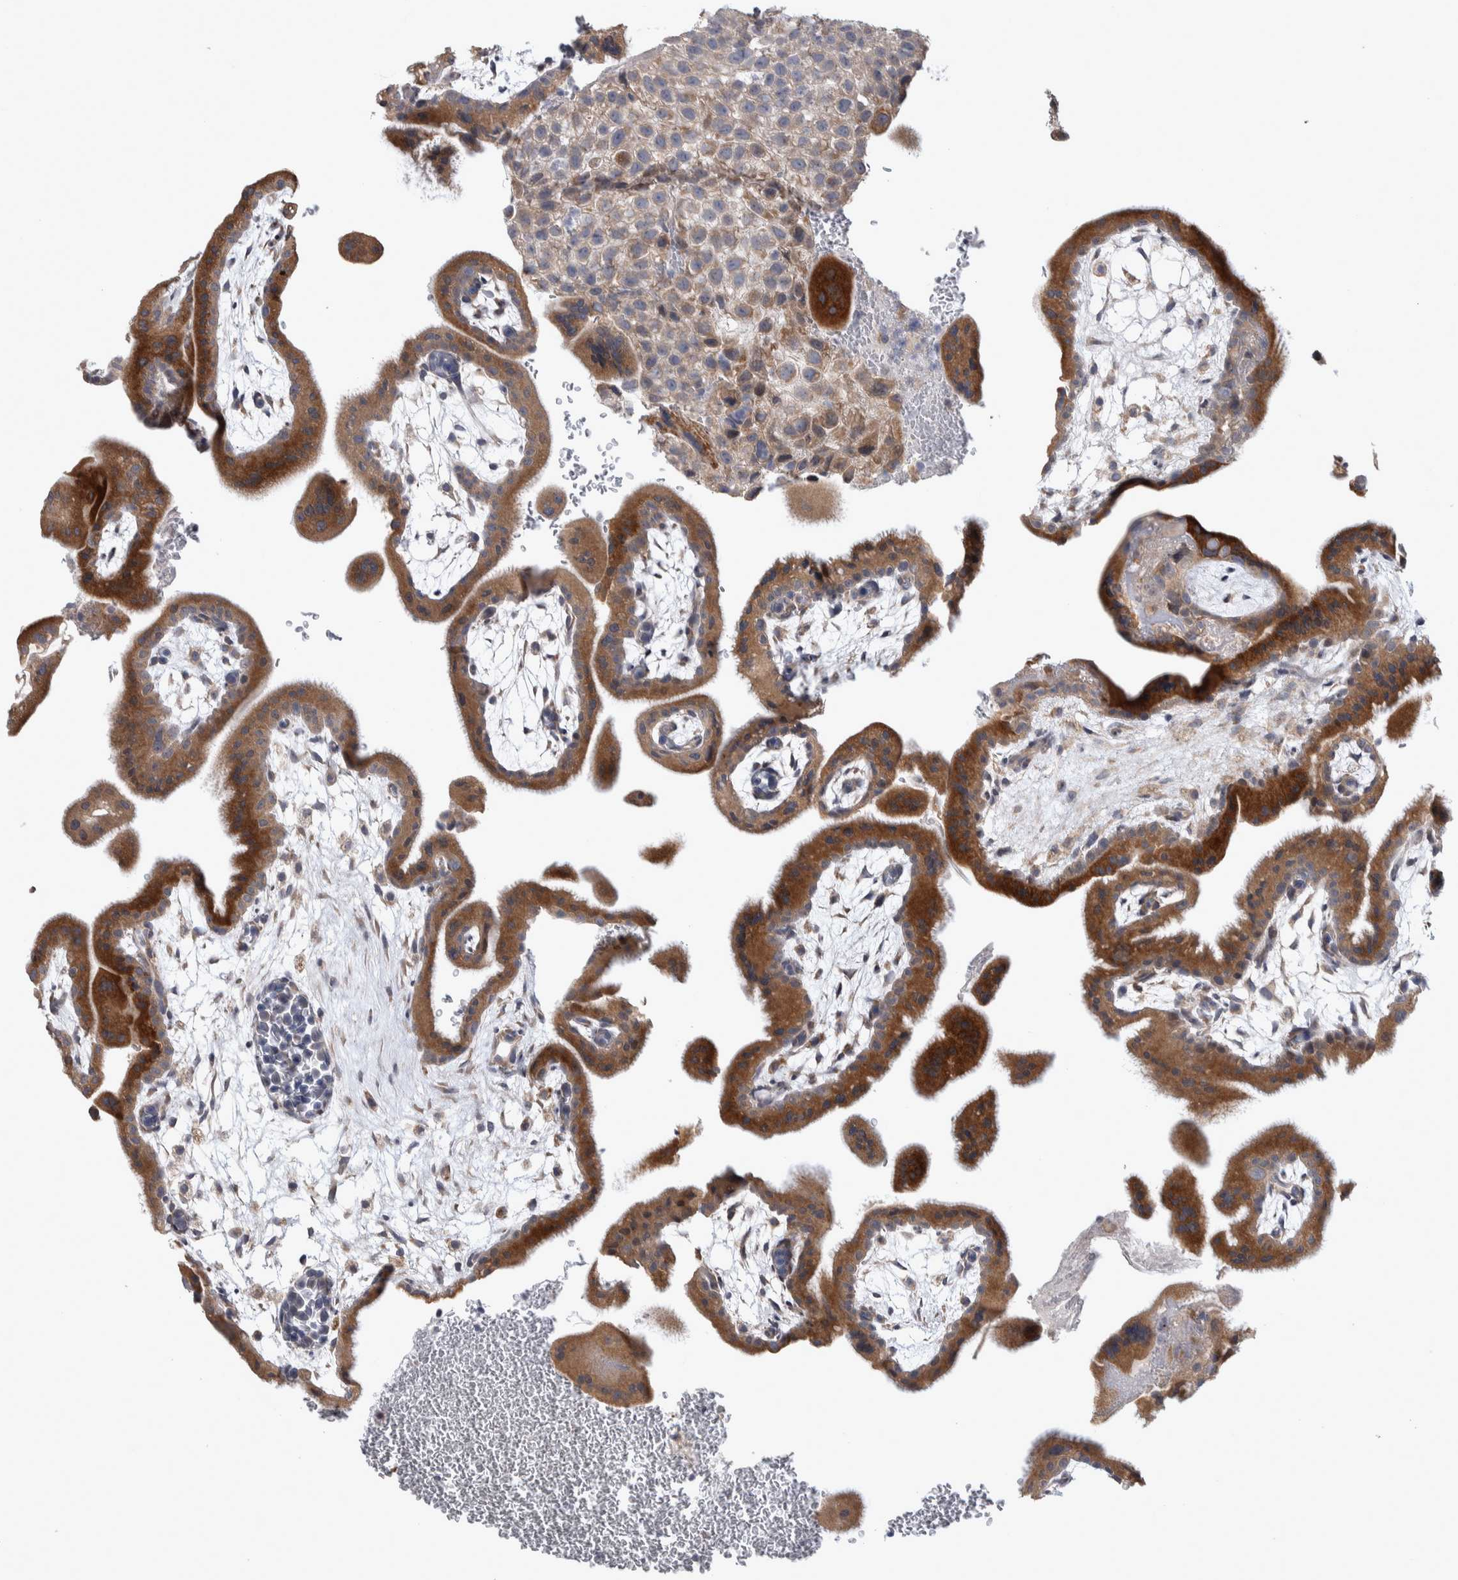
{"staining": {"intensity": "weak", "quantity": ">75%", "location": "cytoplasmic/membranous"}, "tissue": "placenta", "cell_type": "Decidual cells", "image_type": "normal", "snomed": [{"axis": "morphology", "description": "Normal tissue, NOS"}, {"axis": "topography", "description": "Placenta"}], "caption": "Weak cytoplasmic/membranous staining is seen in about >75% of decidual cells in normal placenta.", "gene": "IBTK", "patient": {"sex": "female", "age": 35}}